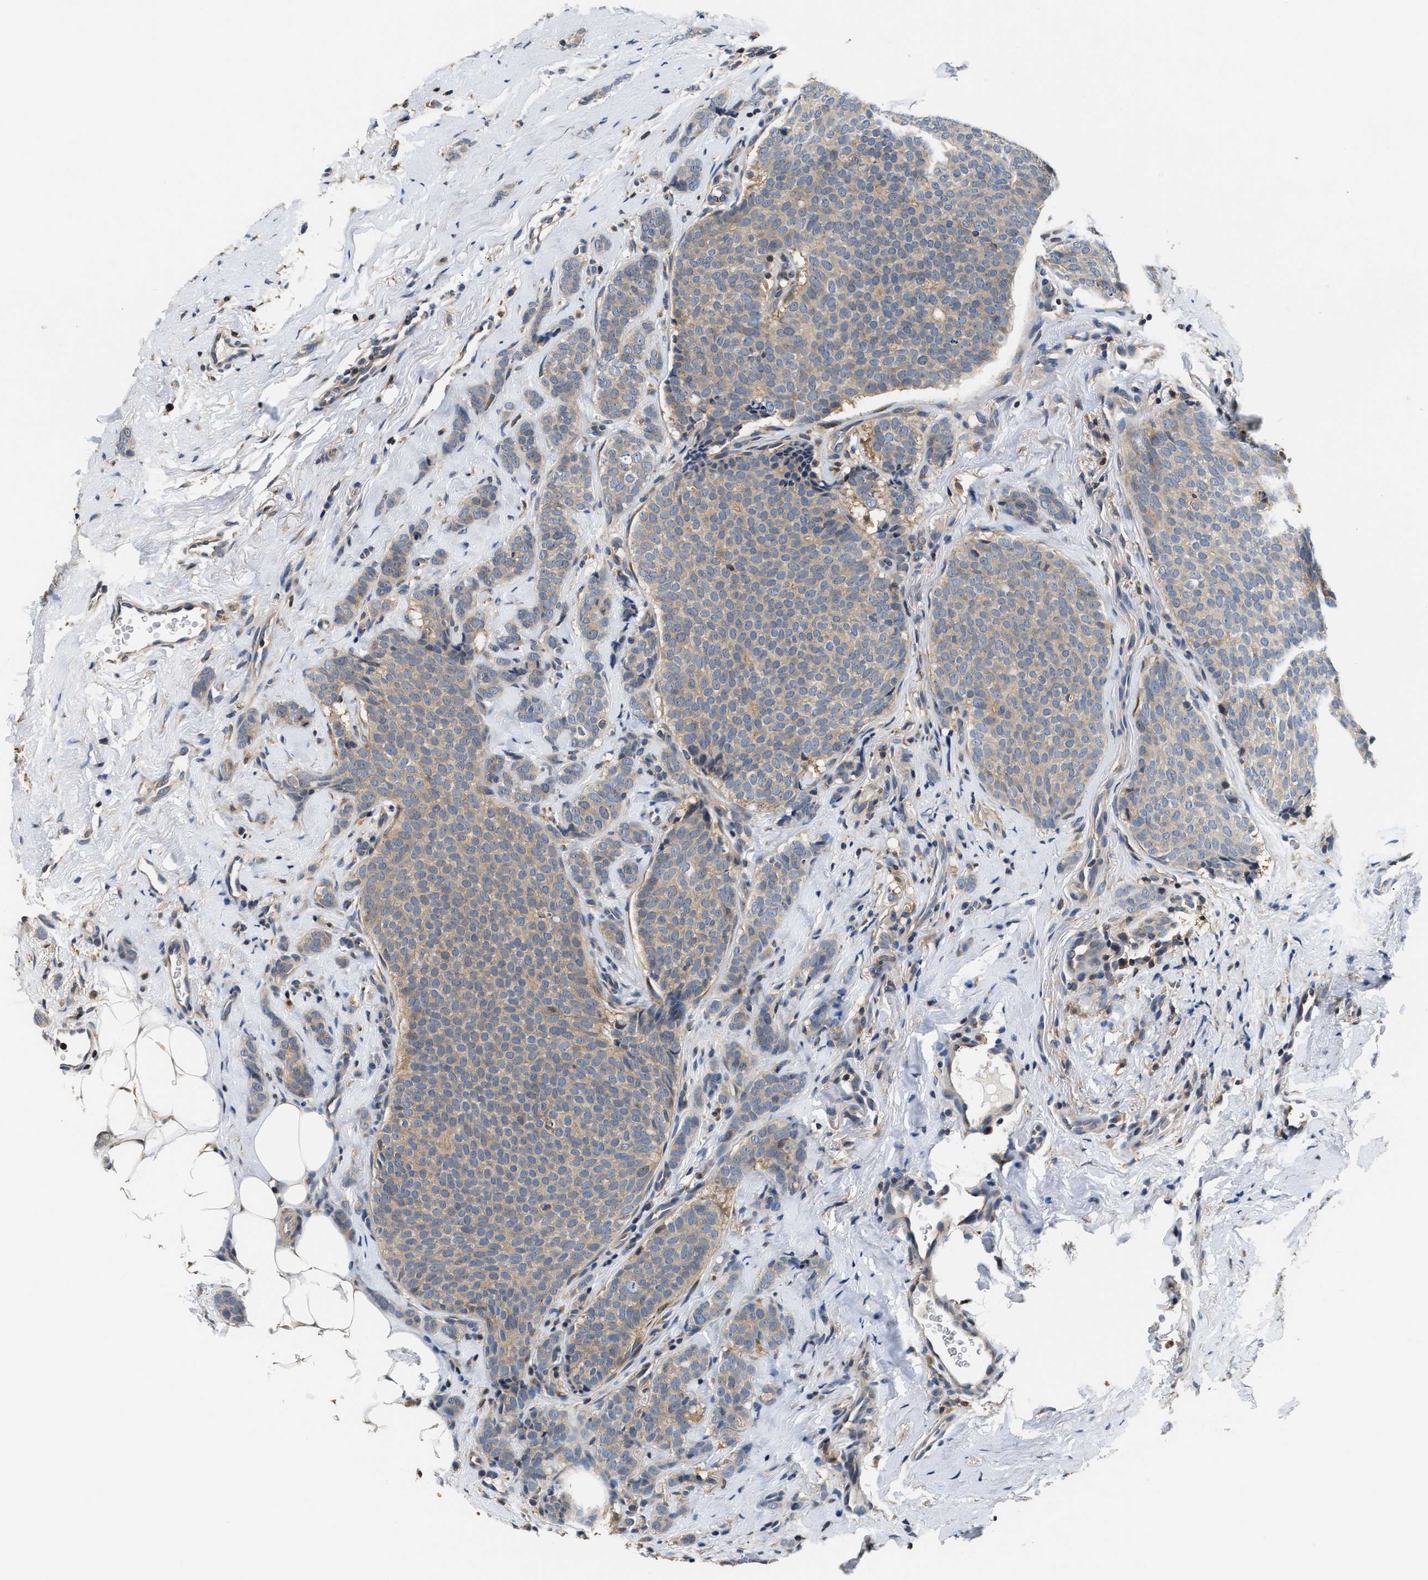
{"staining": {"intensity": "weak", "quantity": "<25%", "location": "cytoplasmic/membranous"}, "tissue": "breast cancer", "cell_type": "Tumor cells", "image_type": "cancer", "snomed": [{"axis": "morphology", "description": "Lobular carcinoma"}, {"axis": "topography", "description": "Skin"}, {"axis": "topography", "description": "Breast"}], "caption": "Protein analysis of breast cancer (lobular carcinoma) shows no significant staining in tumor cells. (Stains: DAB (3,3'-diaminobenzidine) immunohistochemistry with hematoxylin counter stain, Microscopy: brightfield microscopy at high magnification).", "gene": "CHUK", "patient": {"sex": "female", "age": 46}}